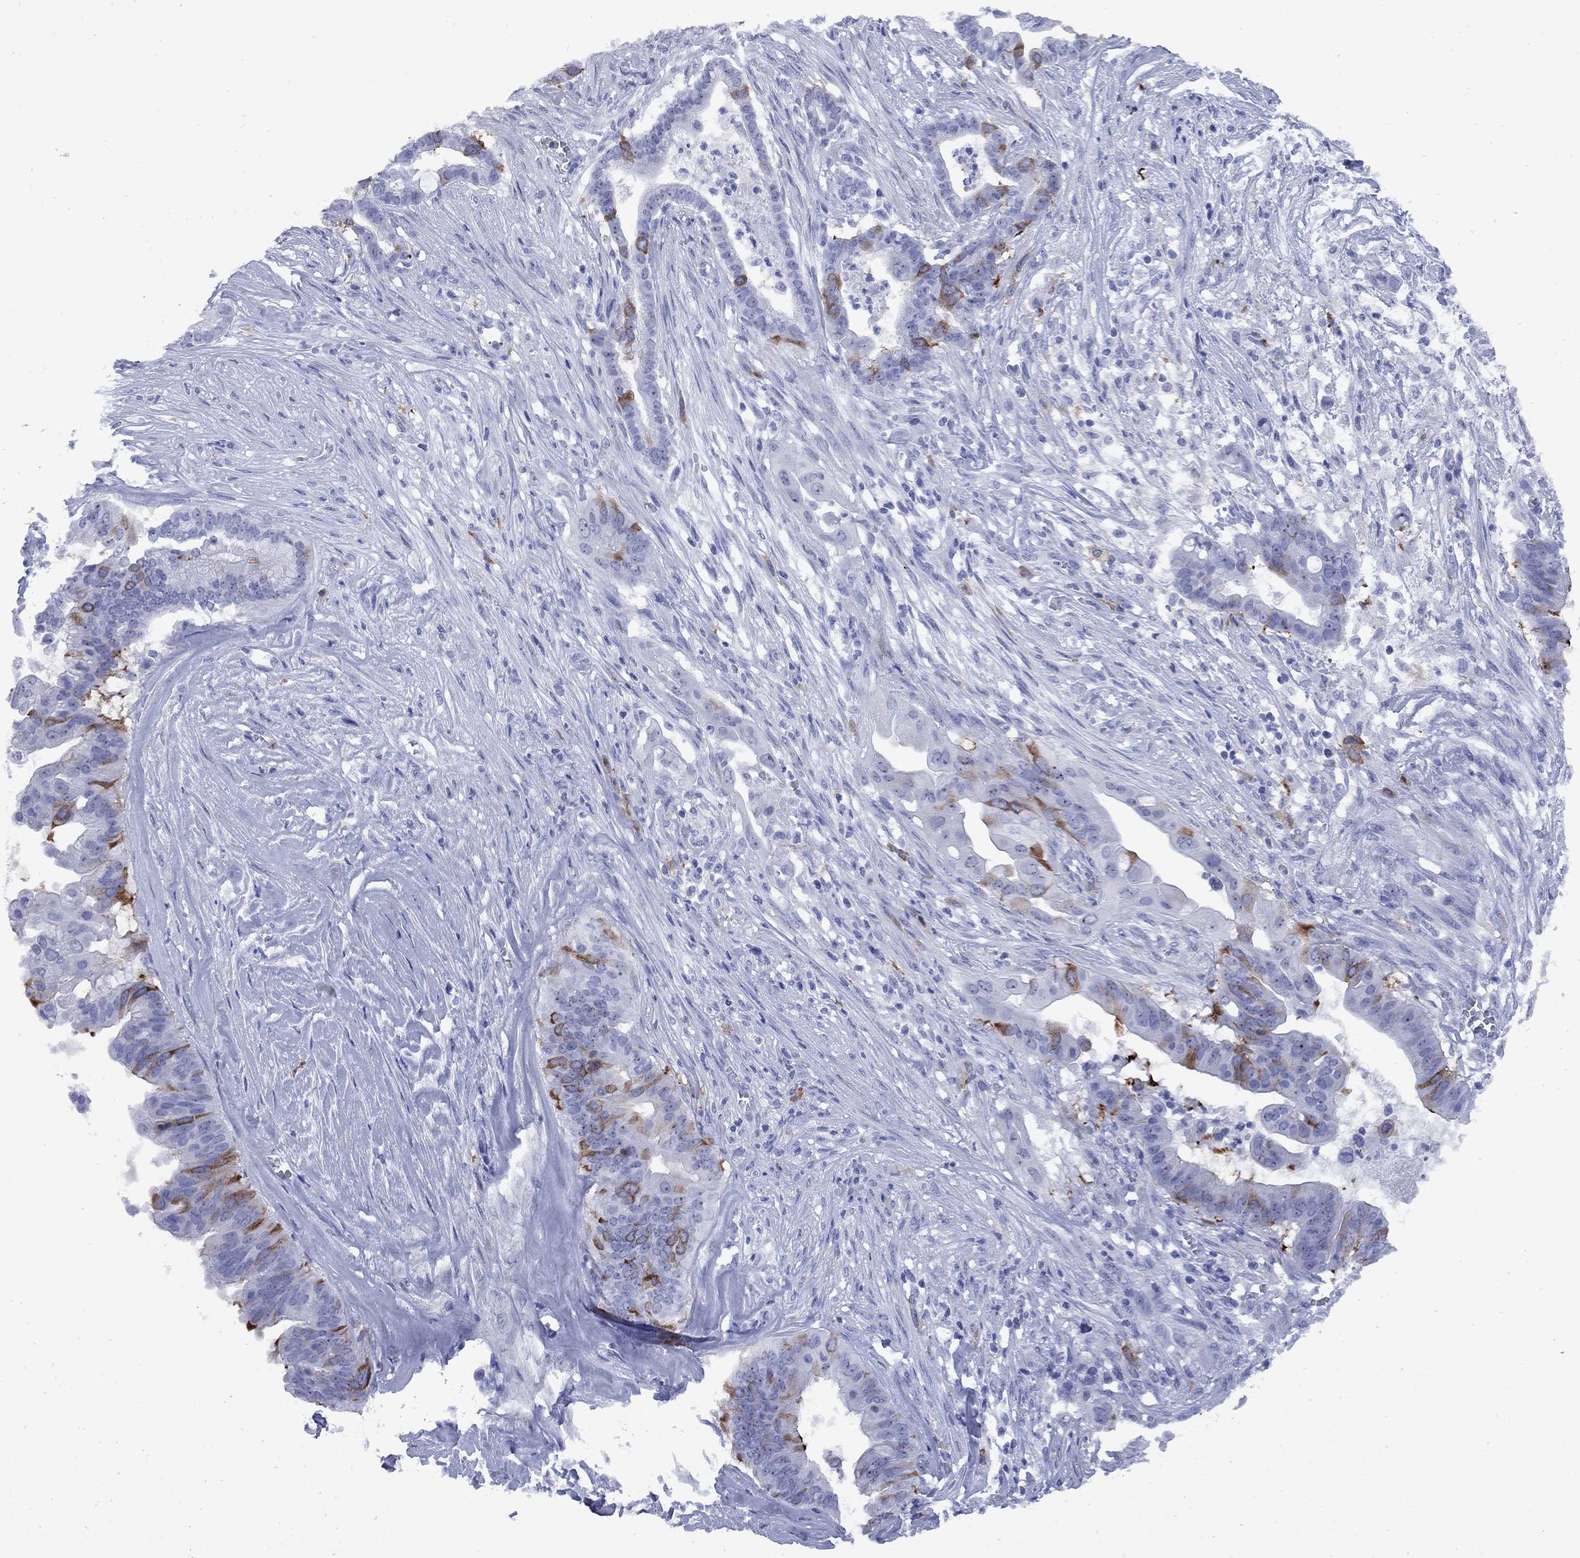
{"staining": {"intensity": "strong", "quantity": "<25%", "location": "cytoplasmic/membranous"}, "tissue": "pancreatic cancer", "cell_type": "Tumor cells", "image_type": "cancer", "snomed": [{"axis": "morphology", "description": "Adenocarcinoma, NOS"}, {"axis": "topography", "description": "Pancreas"}], "caption": "Strong cytoplasmic/membranous positivity for a protein is identified in approximately <25% of tumor cells of pancreatic cancer (adenocarcinoma) using immunohistochemistry.", "gene": "TACC3", "patient": {"sex": "male", "age": 61}}